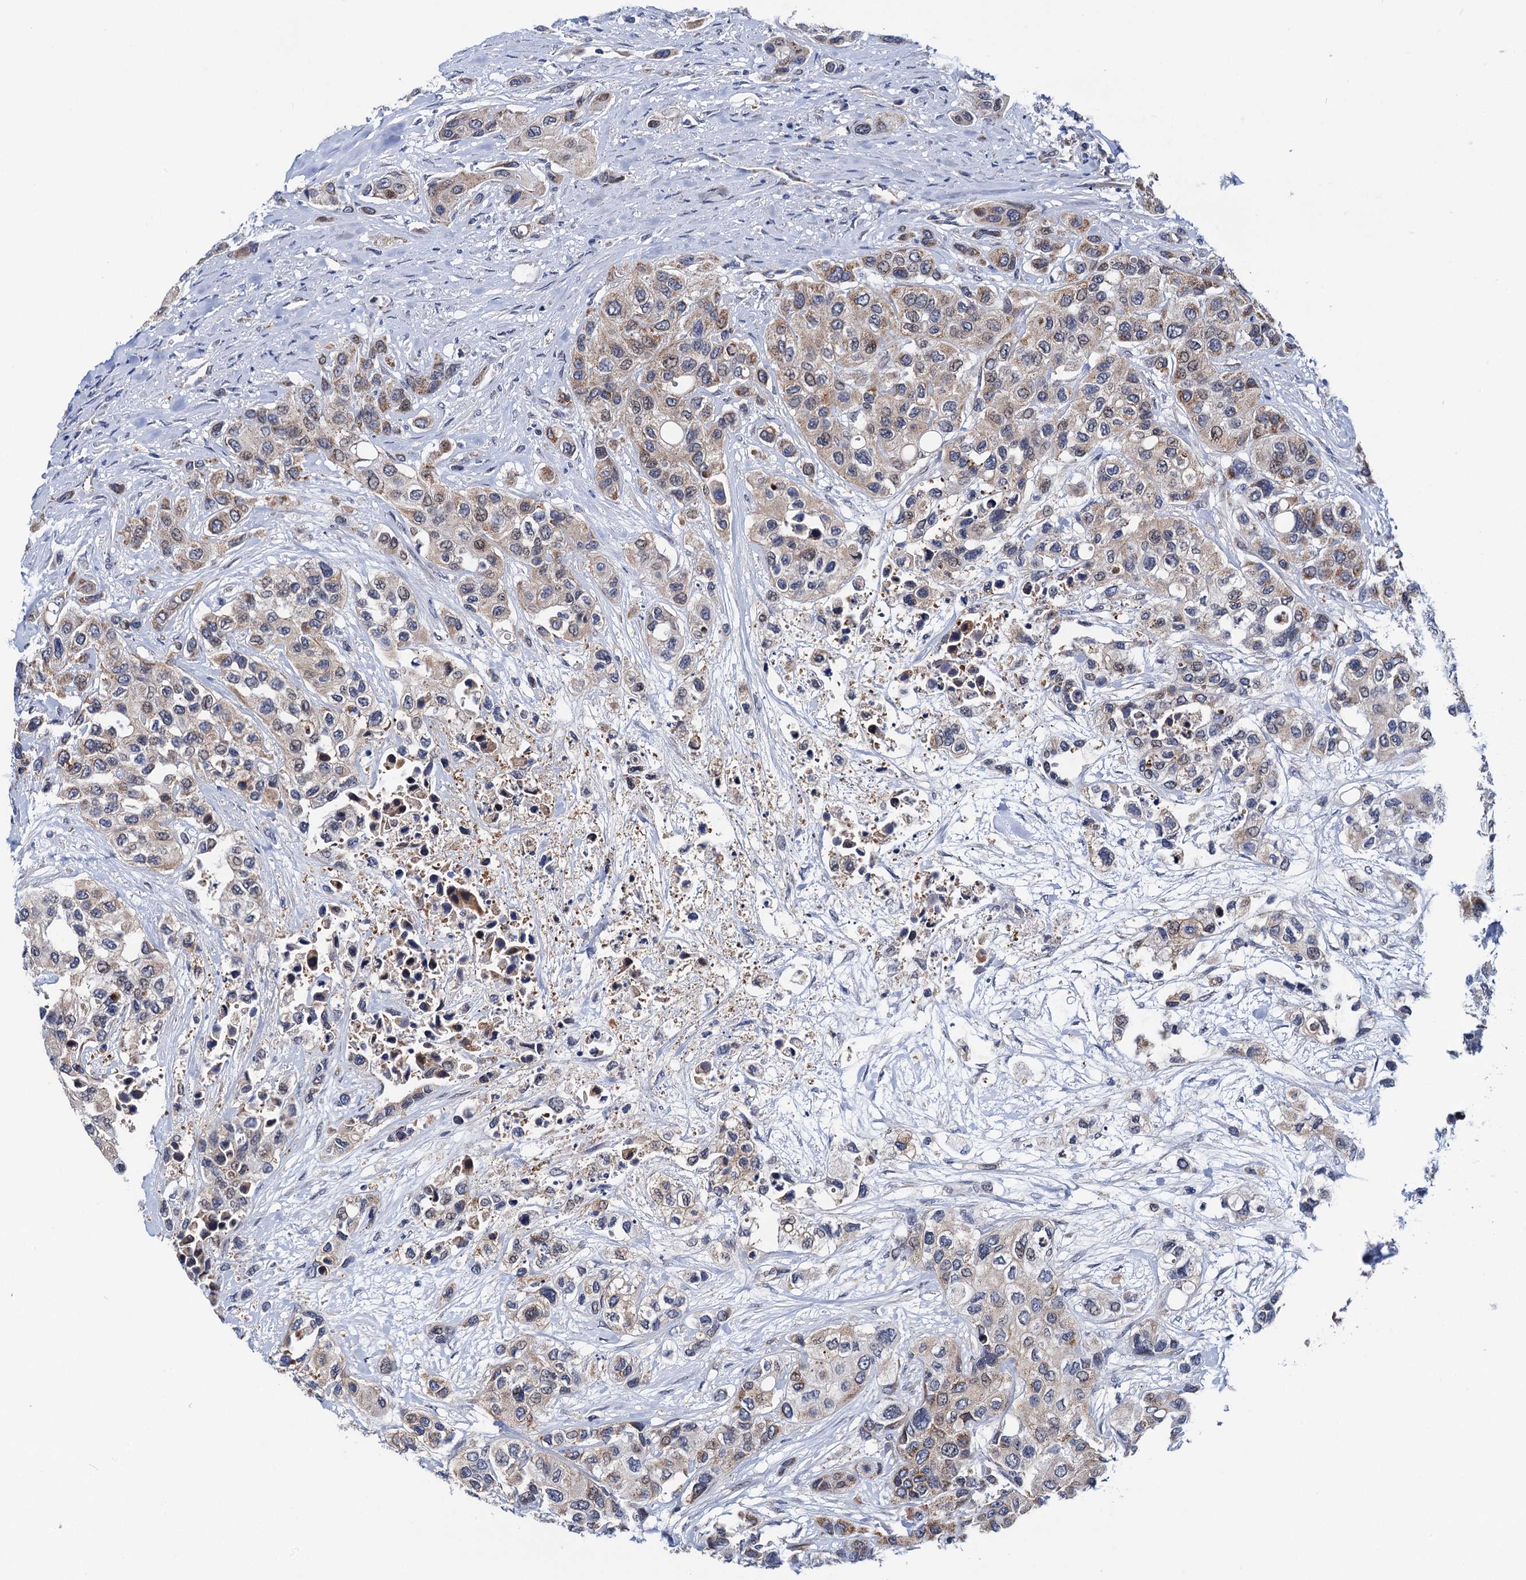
{"staining": {"intensity": "weak", "quantity": "<25%", "location": "cytoplasmic/membranous"}, "tissue": "urothelial cancer", "cell_type": "Tumor cells", "image_type": "cancer", "snomed": [{"axis": "morphology", "description": "Normal tissue, NOS"}, {"axis": "morphology", "description": "Urothelial carcinoma, High grade"}, {"axis": "topography", "description": "Vascular tissue"}, {"axis": "topography", "description": "Urinary bladder"}], "caption": "High power microscopy micrograph of an immunohistochemistry histopathology image of high-grade urothelial carcinoma, revealing no significant positivity in tumor cells.", "gene": "PTCD3", "patient": {"sex": "female", "age": 56}}